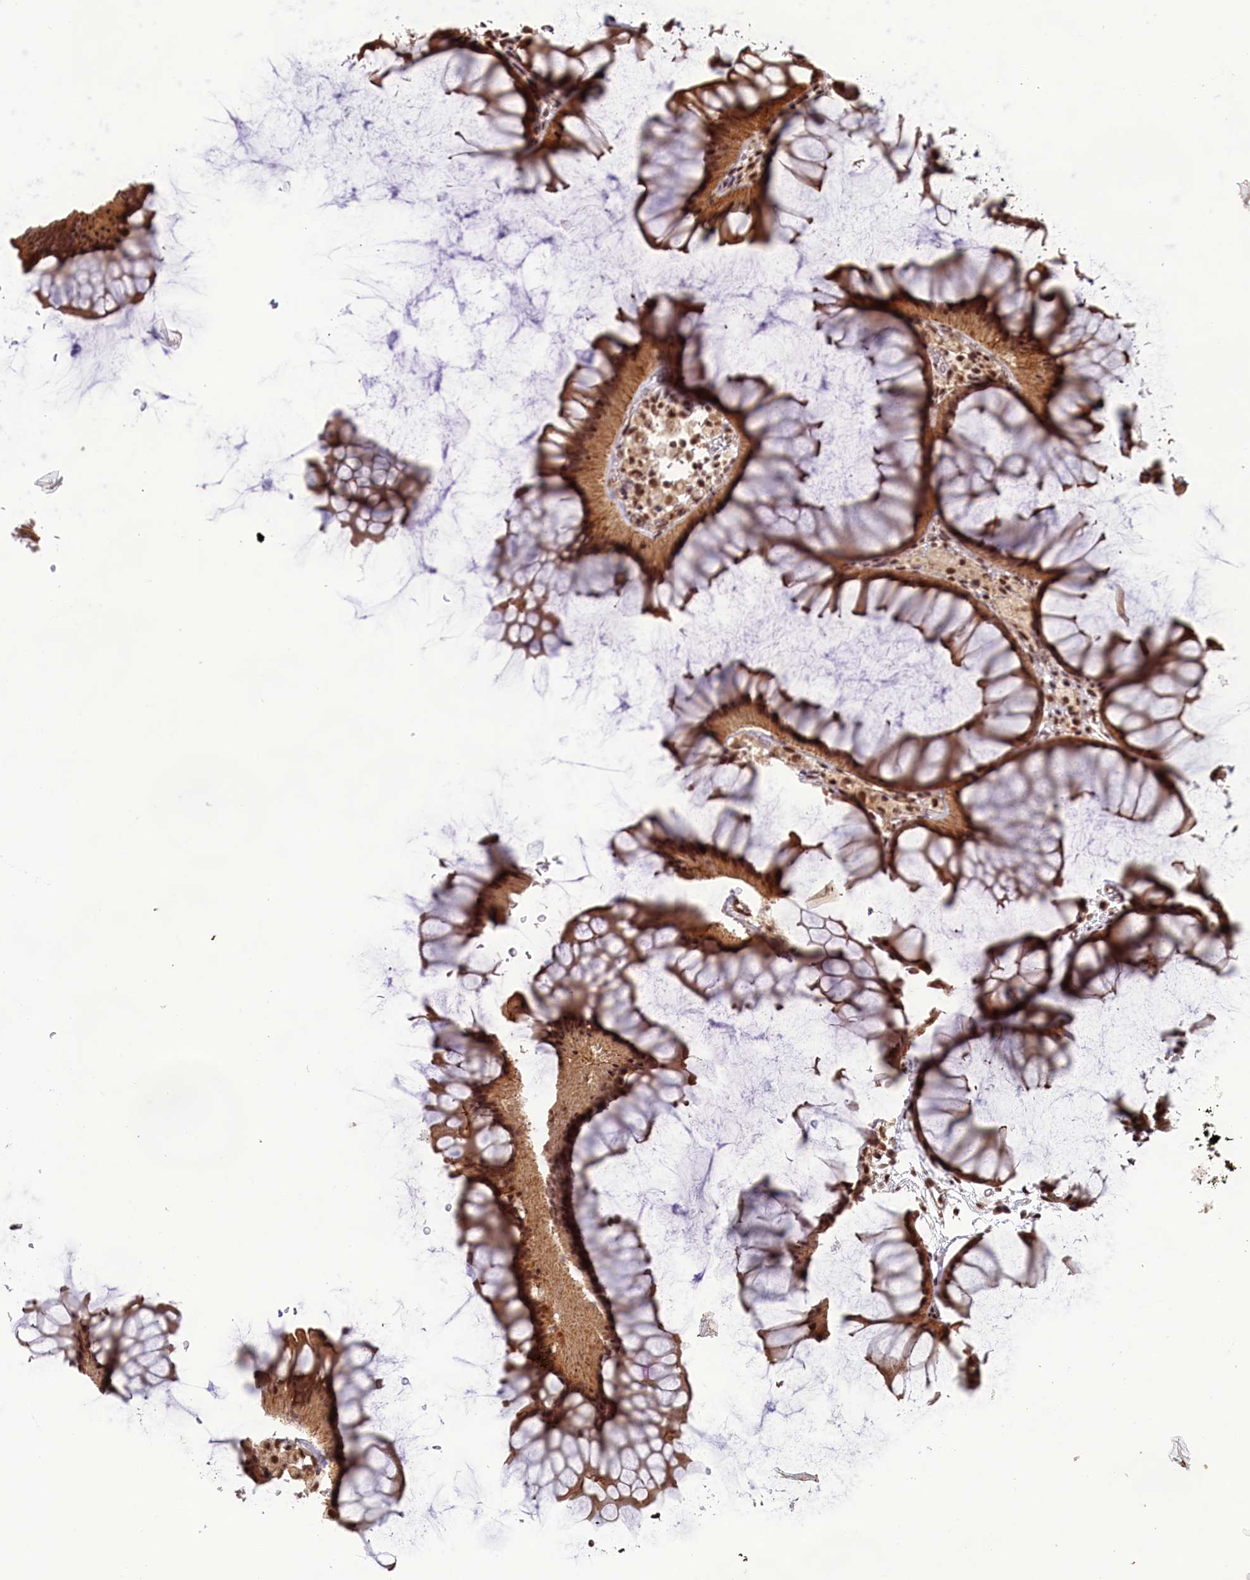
{"staining": {"intensity": "strong", "quantity": ">75%", "location": "nuclear"}, "tissue": "colon", "cell_type": "Endothelial cells", "image_type": "normal", "snomed": [{"axis": "morphology", "description": "Normal tissue, NOS"}, {"axis": "topography", "description": "Colon"}], "caption": "Colon stained with a brown dye reveals strong nuclear positive staining in about >75% of endothelial cells.", "gene": "CARD8", "patient": {"sex": "female", "age": 82}}